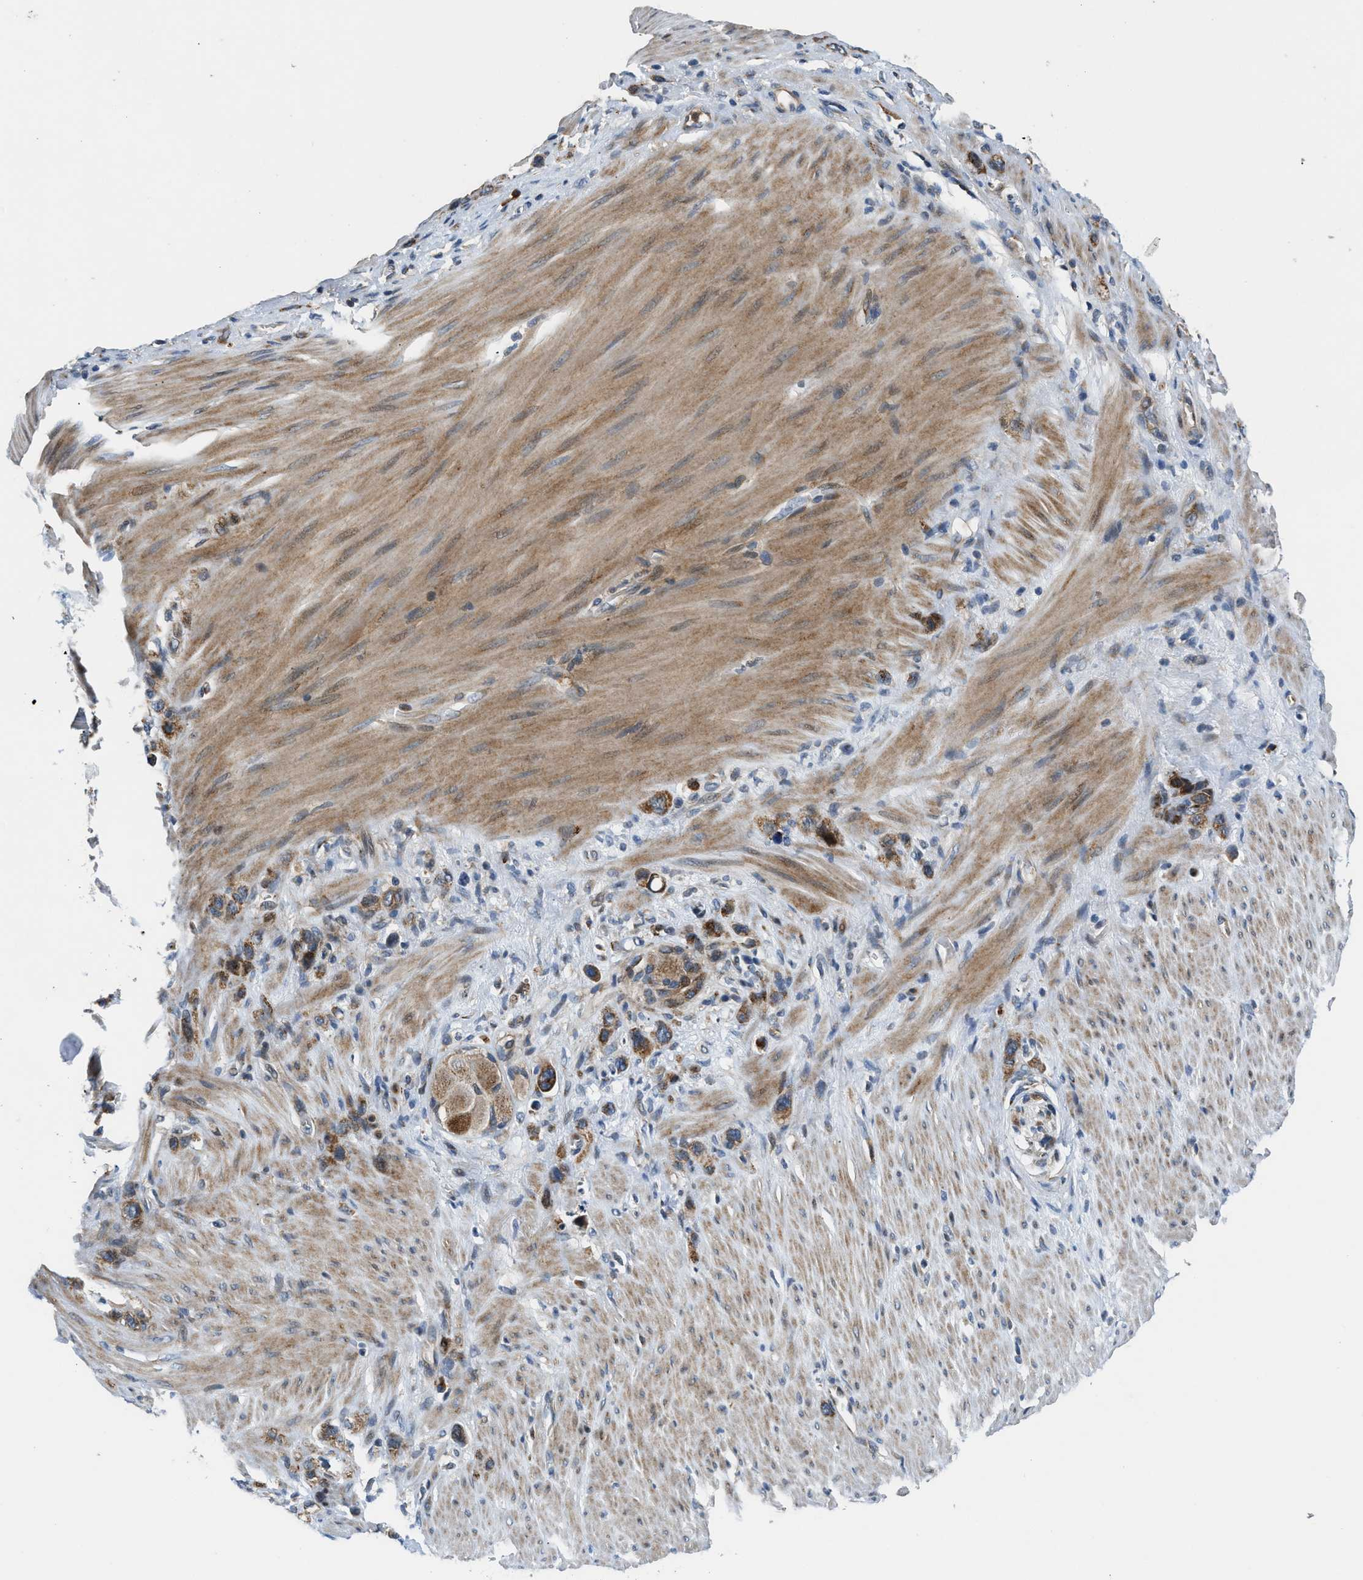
{"staining": {"intensity": "moderate", "quantity": ">75%", "location": "cytoplasmic/membranous"}, "tissue": "stomach cancer", "cell_type": "Tumor cells", "image_type": "cancer", "snomed": [{"axis": "morphology", "description": "Adenocarcinoma, NOS"}, {"axis": "morphology", "description": "Adenocarcinoma, High grade"}, {"axis": "topography", "description": "Stomach, upper"}, {"axis": "topography", "description": "Stomach, lower"}], "caption": "A medium amount of moderate cytoplasmic/membranous expression is present in about >75% of tumor cells in stomach cancer tissue. (DAB (3,3'-diaminobenzidine) IHC, brown staining for protein, blue staining for nuclei).", "gene": "FUT8", "patient": {"sex": "female", "age": 65}}